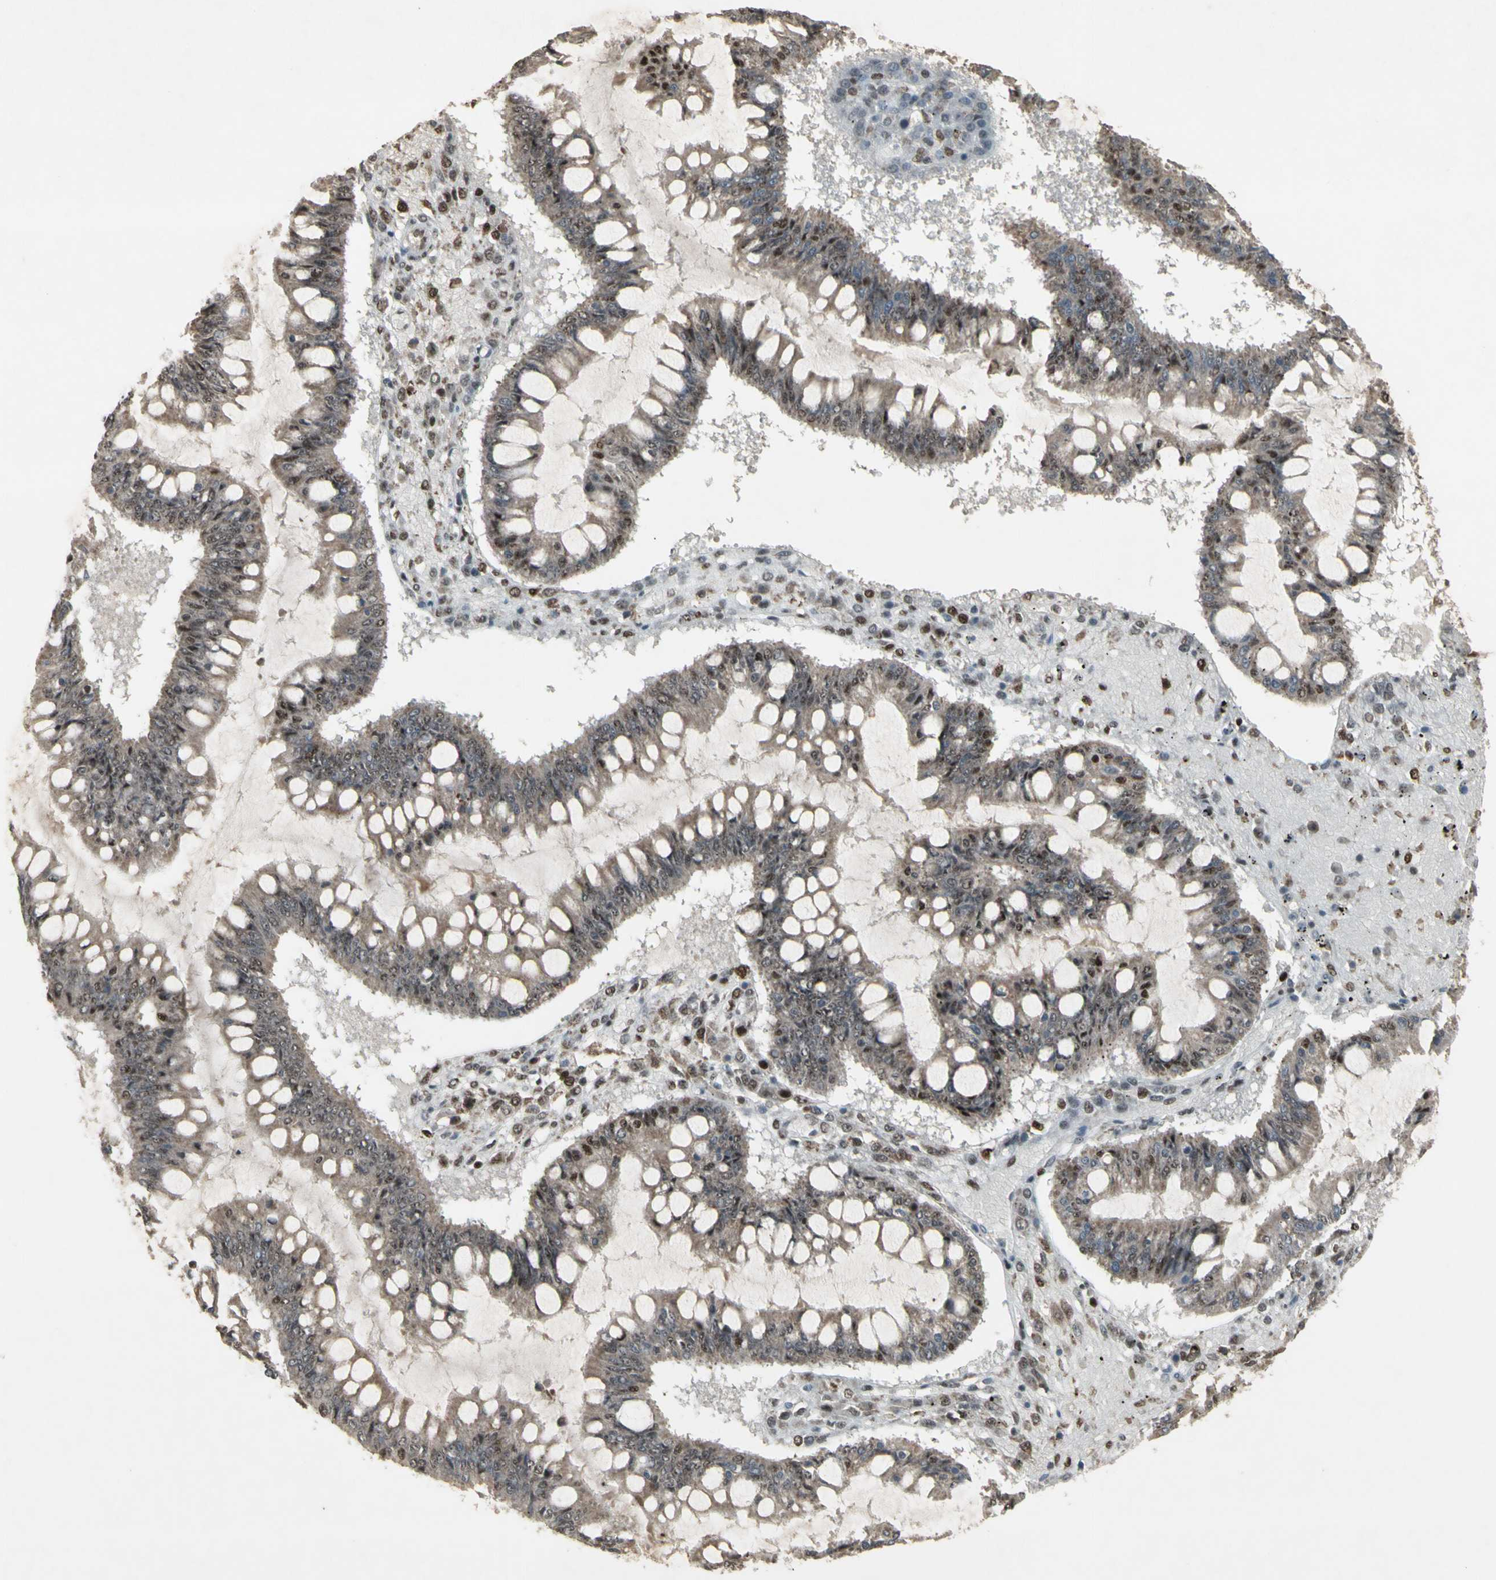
{"staining": {"intensity": "moderate", "quantity": "25%-75%", "location": "cytoplasmic/membranous,nuclear"}, "tissue": "ovarian cancer", "cell_type": "Tumor cells", "image_type": "cancer", "snomed": [{"axis": "morphology", "description": "Cystadenocarcinoma, mucinous, NOS"}, {"axis": "topography", "description": "Ovary"}], "caption": "Immunohistochemical staining of human mucinous cystadenocarcinoma (ovarian) displays moderate cytoplasmic/membranous and nuclear protein positivity in approximately 25%-75% of tumor cells.", "gene": "CCNT1", "patient": {"sex": "female", "age": 73}}